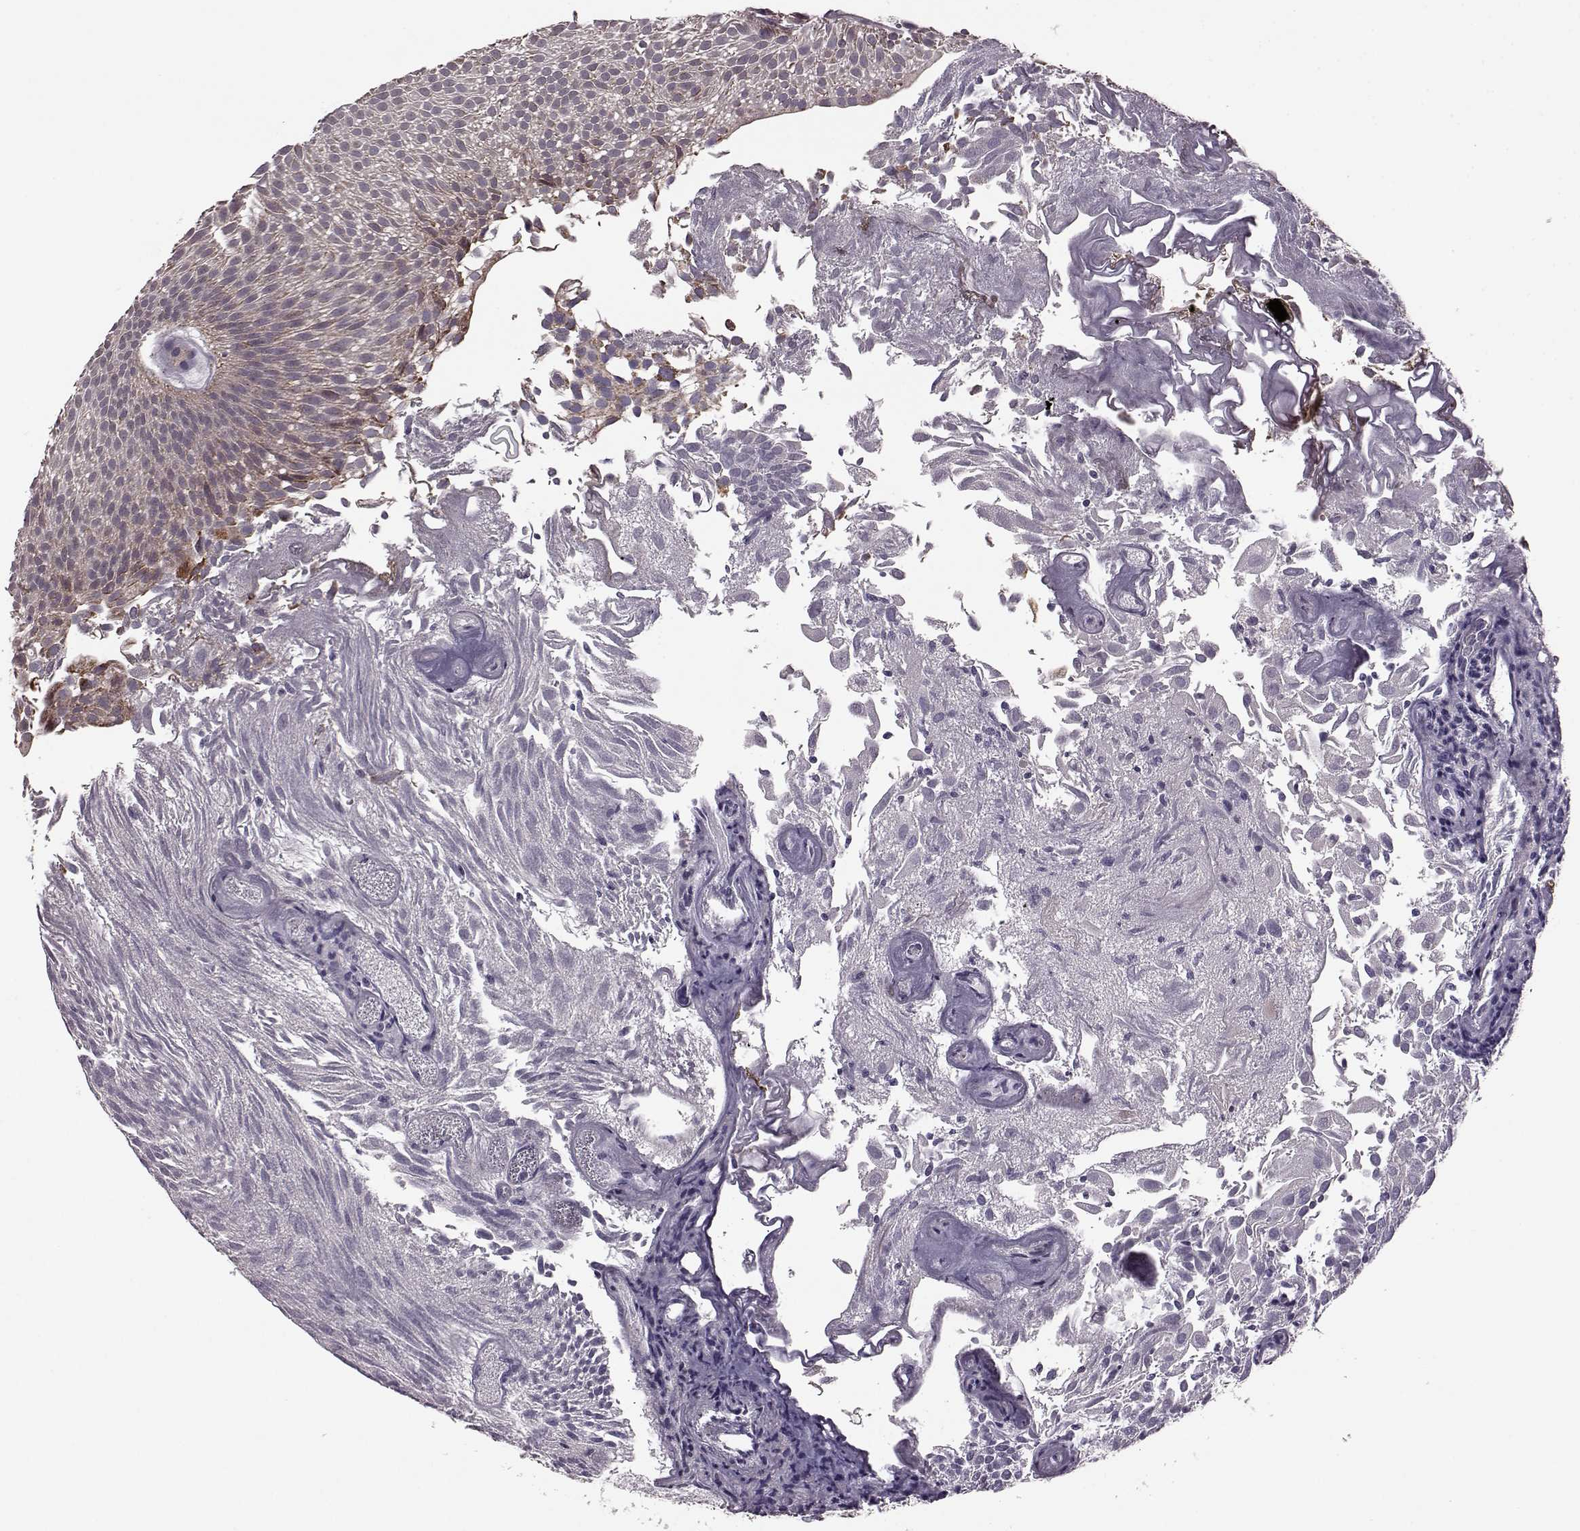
{"staining": {"intensity": "moderate", "quantity": "25%-75%", "location": "cytoplasmic/membranous"}, "tissue": "urothelial cancer", "cell_type": "Tumor cells", "image_type": "cancer", "snomed": [{"axis": "morphology", "description": "Urothelial carcinoma, Low grade"}, {"axis": "topography", "description": "Urinary bladder"}], "caption": "Human urothelial carcinoma (low-grade) stained for a protein (brown) demonstrates moderate cytoplasmic/membranous positive positivity in about 25%-75% of tumor cells.", "gene": "PUDP", "patient": {"sex": "male", "age": 52}}